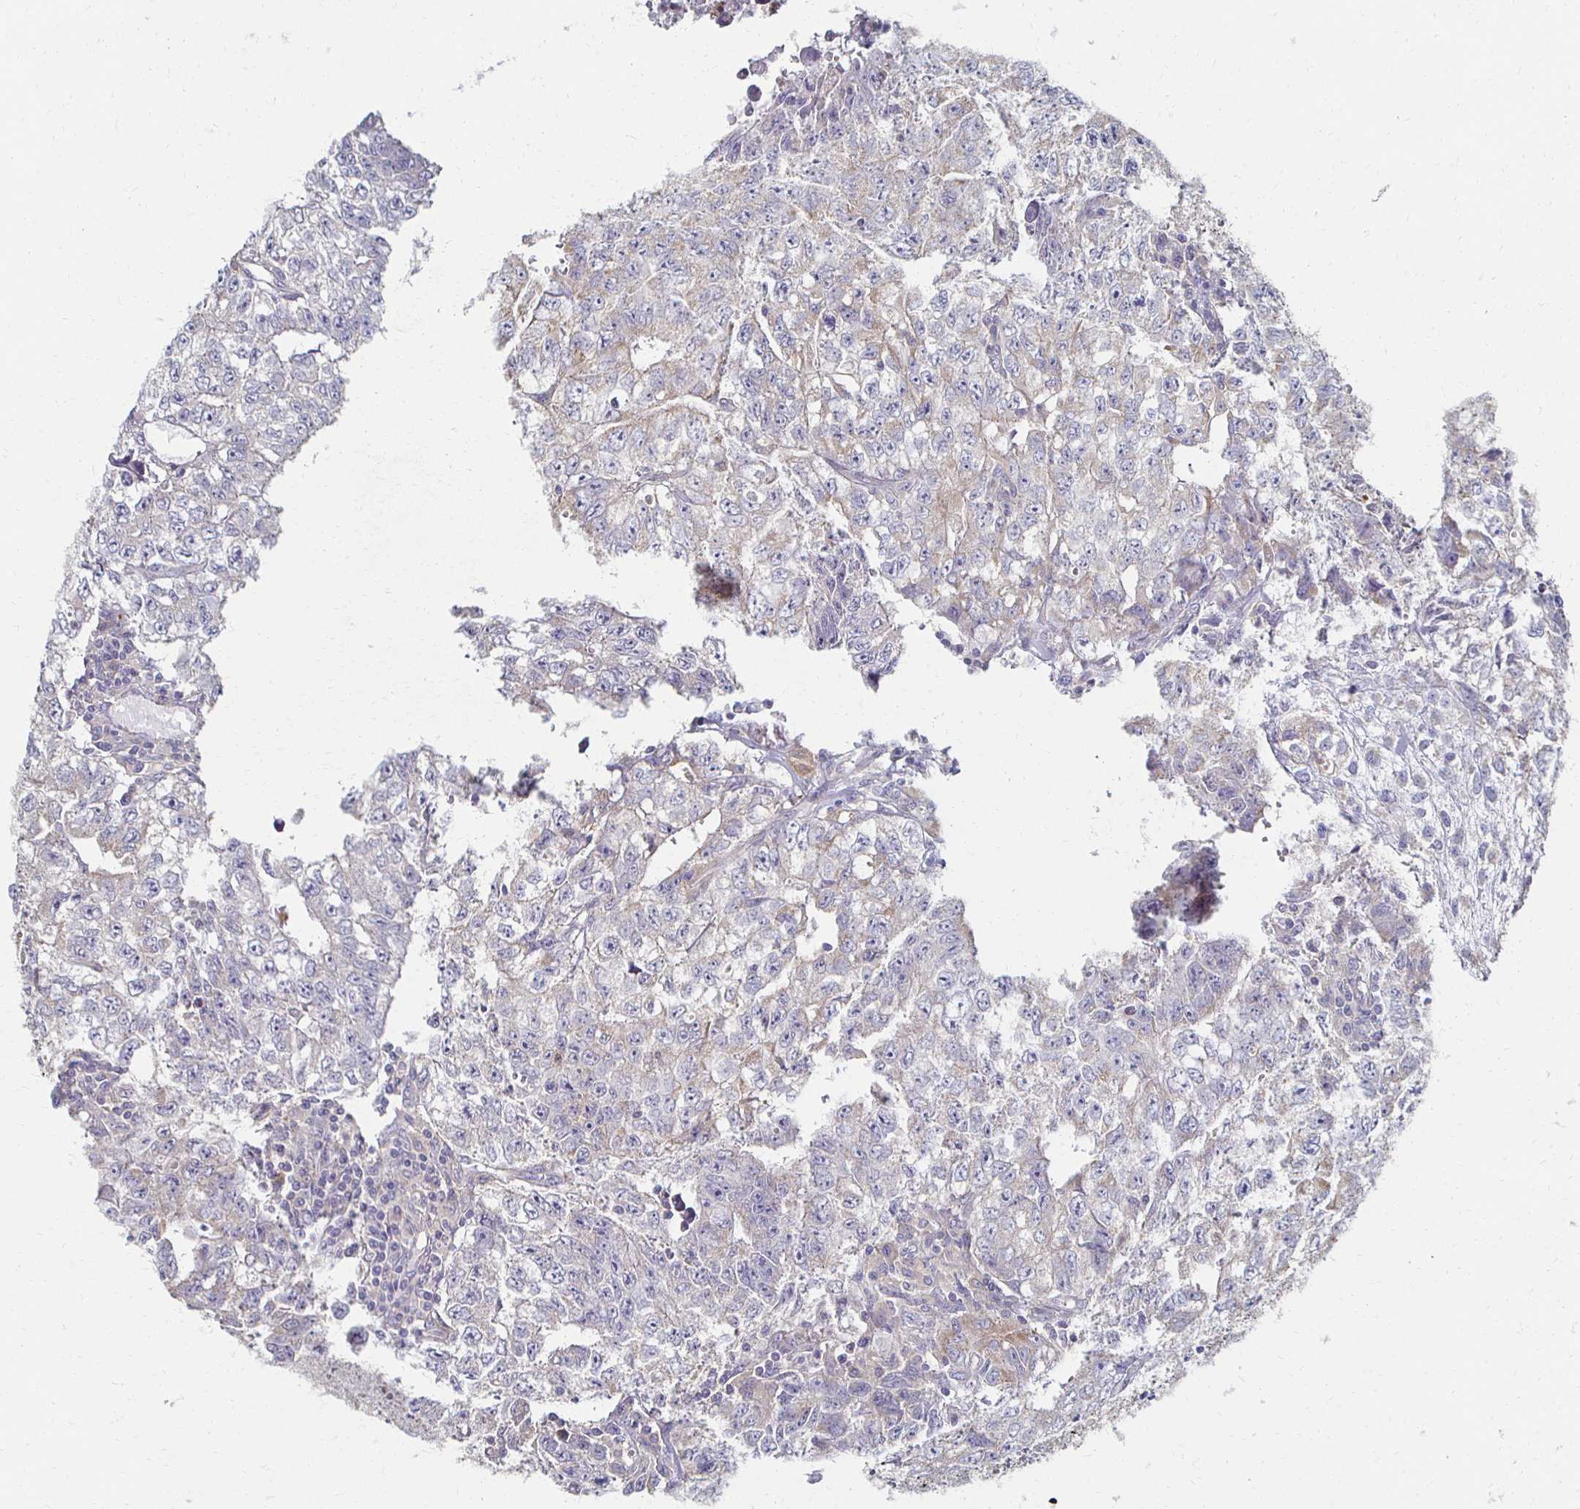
{"staining": {"intensity": "weak", "quantity": "25%-75%", "location": "cytoplasmic/membranous"}, "tissue": "testis cancer", "cell_type": "Tumor cells", "image_type": "cancer", "snomed": [{"axis": "morphology", "description": "Carcinoma, Embryonal, NOS"}, {"axis": "morphology", "description": "Teratoma, malignant, NOS"}, {"axis": "topography", "description": "Testis"}], "caption": "Immunohistochemical staining of human testis cancer displays weak cytoplasmic/membranous protein expression in approximately 25%-75% of tumor cells.", "gene": "CX3CR1", "patient": {"sex": "male", "age": 24}}